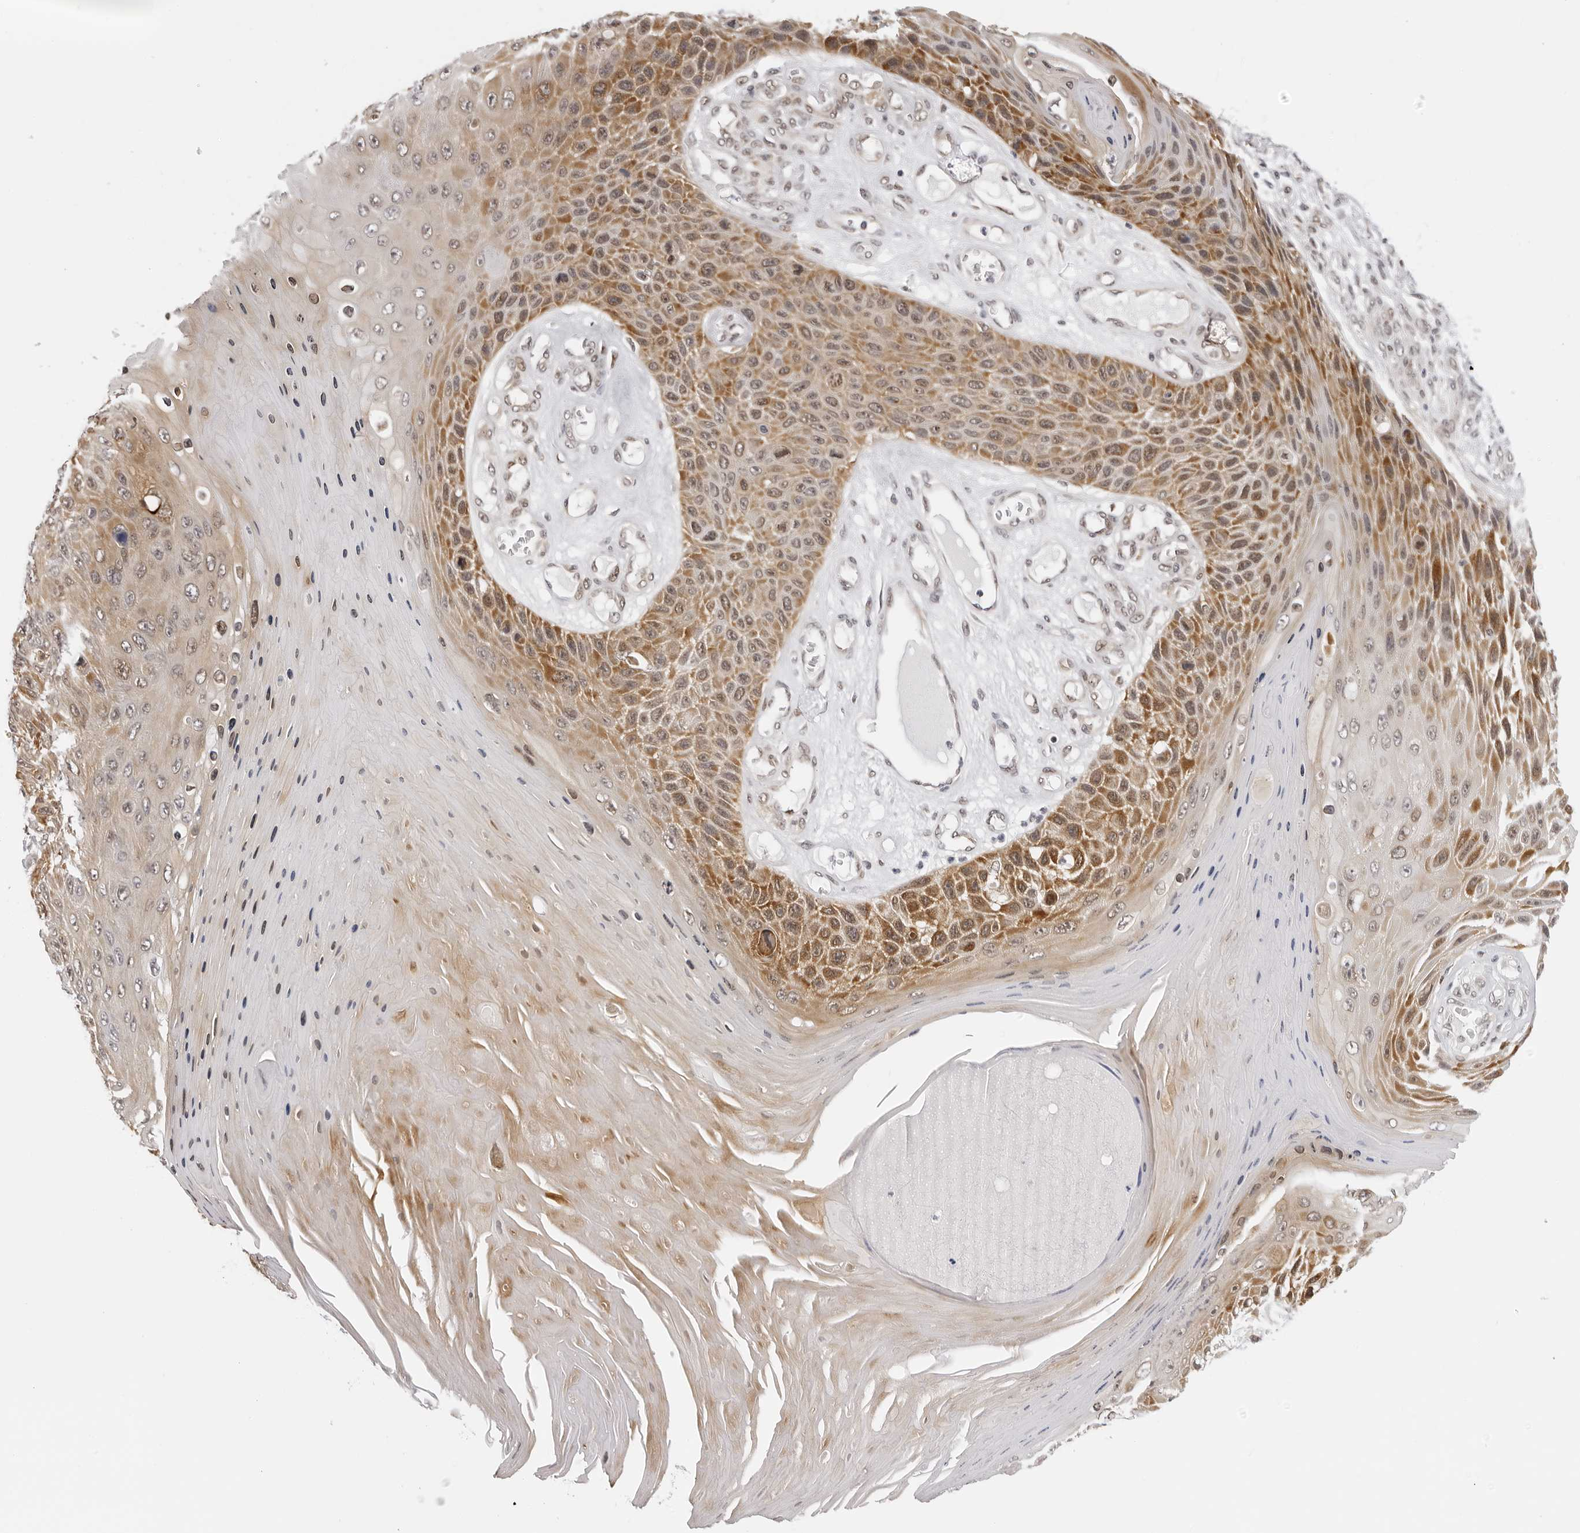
{"staining": {"intensity": "moderate", "quantity": ">75%", "location": "cytoplasmic/membranous"}, "tissue": "skin cancer", "cell_type": "Tumor cells", "image_type": "cancer", "snomed": [{"axis": "morphology", "description": "Squamous cell carcinoma, NOS"}, {"axis": "topography", "description": "Skin"}], "caption": "Human skin squamous cell carcinoma stained for a protein (brown) demonstrates moderate cytoplasmic/membranous positive positivity in approximately >75% of tumor cells.", "gene": "WDR77", "patient": {"sex": "female", "age": 88}}